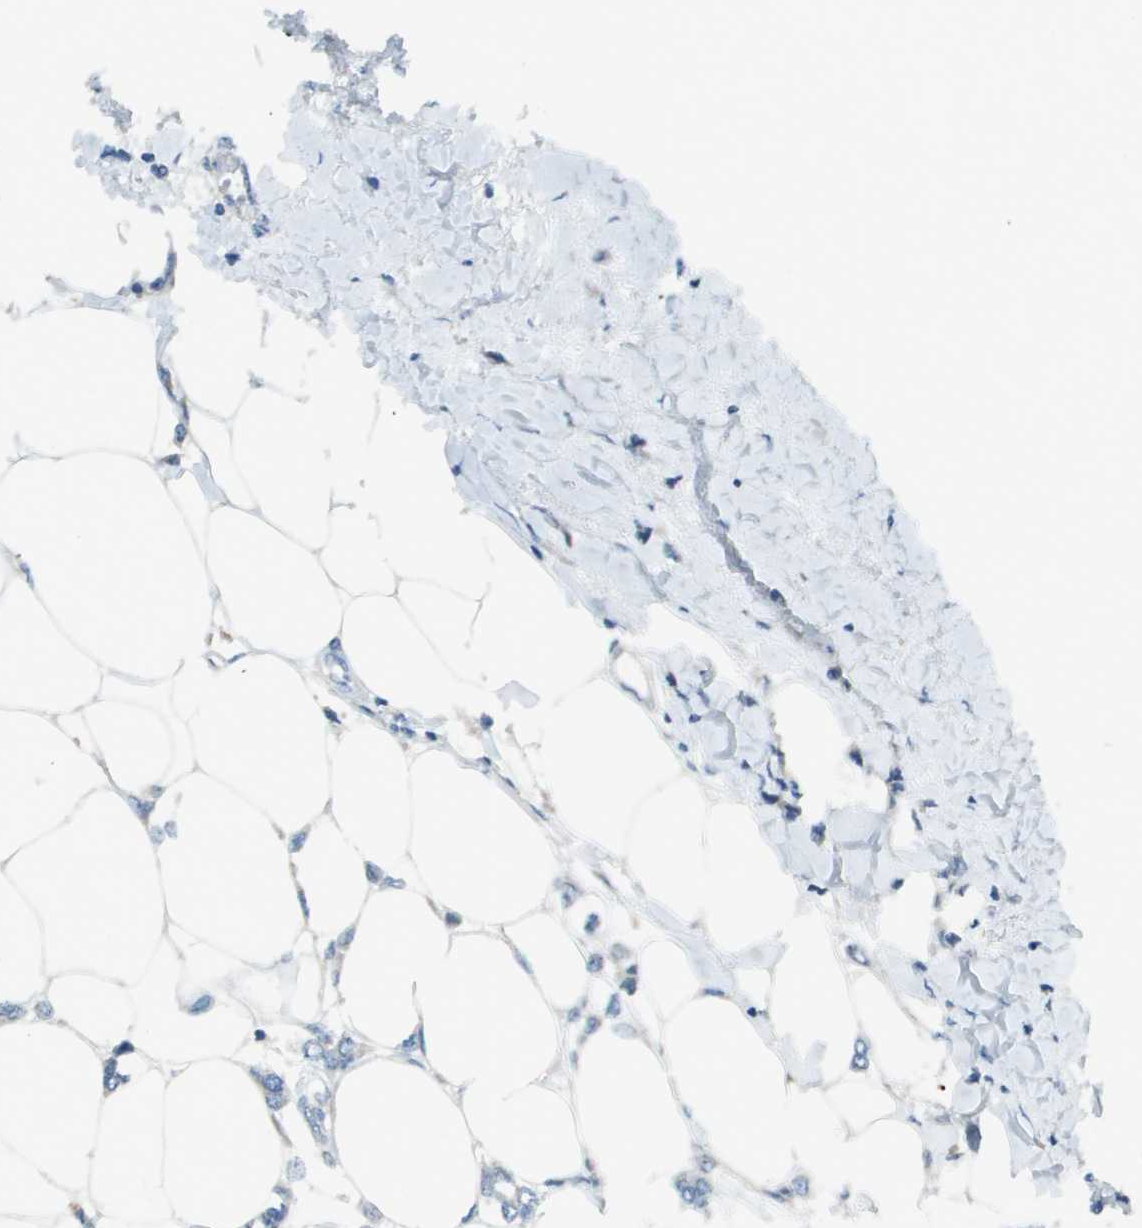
{"staining": {"intensity": "negative", "quantity": "none", "location": "none"}, "tissue": "breast cancer", "cell_type": "Tumor cells", "image_type": "cancer", "snomed": [{"axis": "morphology", "description": "Lobular carcinoma"}, {"axis": "topography", "description": "Breast"}], "caption": "IHC micrograph of neoplastic tissue: breast cancer stained with DAB (3,3'-diaminobenzidine) shows no significant protein expression in tumor cells. Nuclei are stained in blue.", "gene": "PTGDR2", "patient": {"sex": "female", "age": 51}}